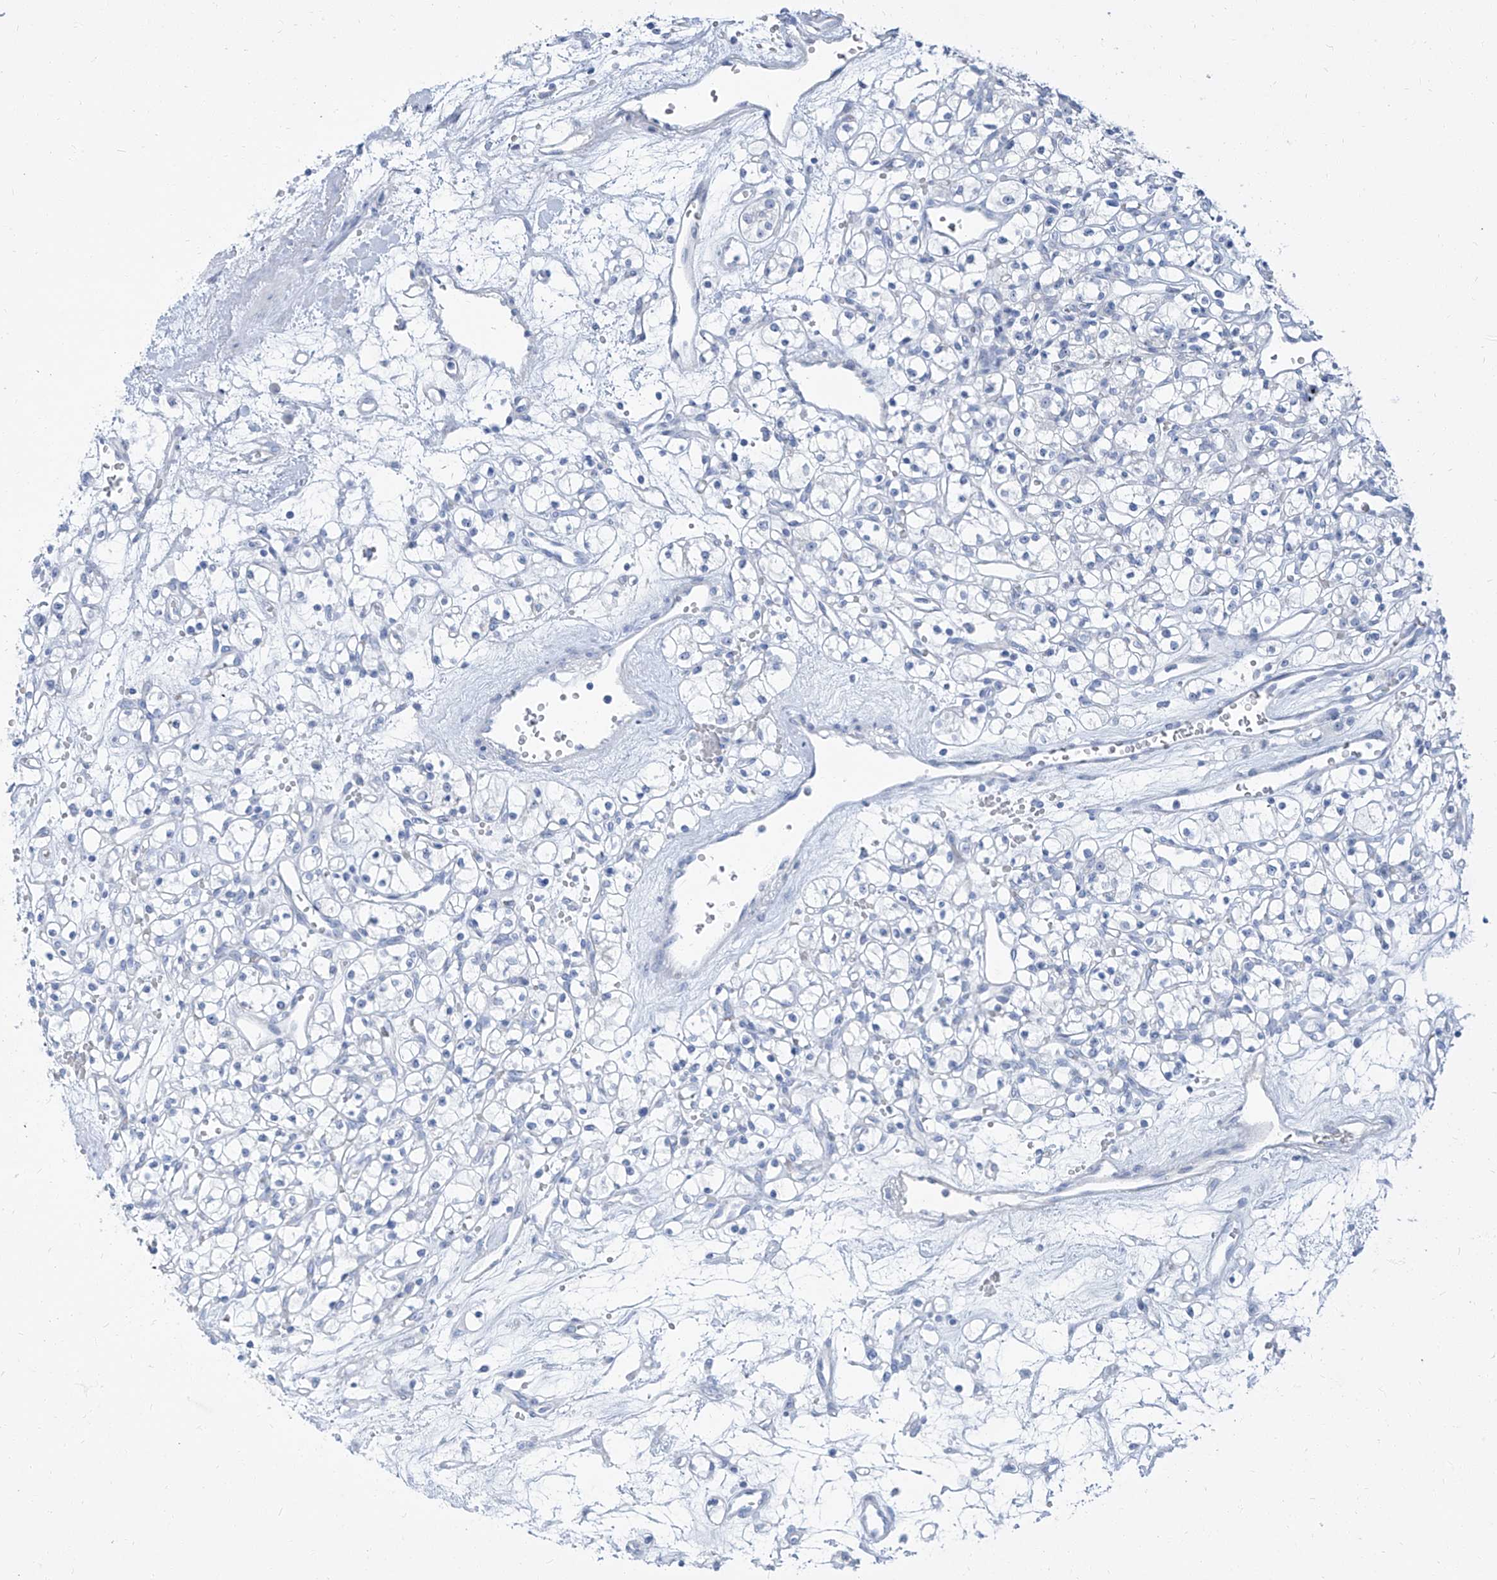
{"staining": {"intensity": "negative", "quantity": "none", "location": "none"}, "tissue": "renal cancer", "cell_type": "Tumor cells", "image_type": "cancer", "snomed": [{"axis": "morphology", "description": "Adenocarcinoma, NOS"}, {"axis": "topography", "description": "Kidney"}], "caption": "This micrograph is of renal adenocarcinoma stained with IHC to label a protein in brown with the nuclei are counter-stained blue. There is no staining in tumor cells.", "gene": "TXLNB", "patient": {"sex": "female", "age": 59}}